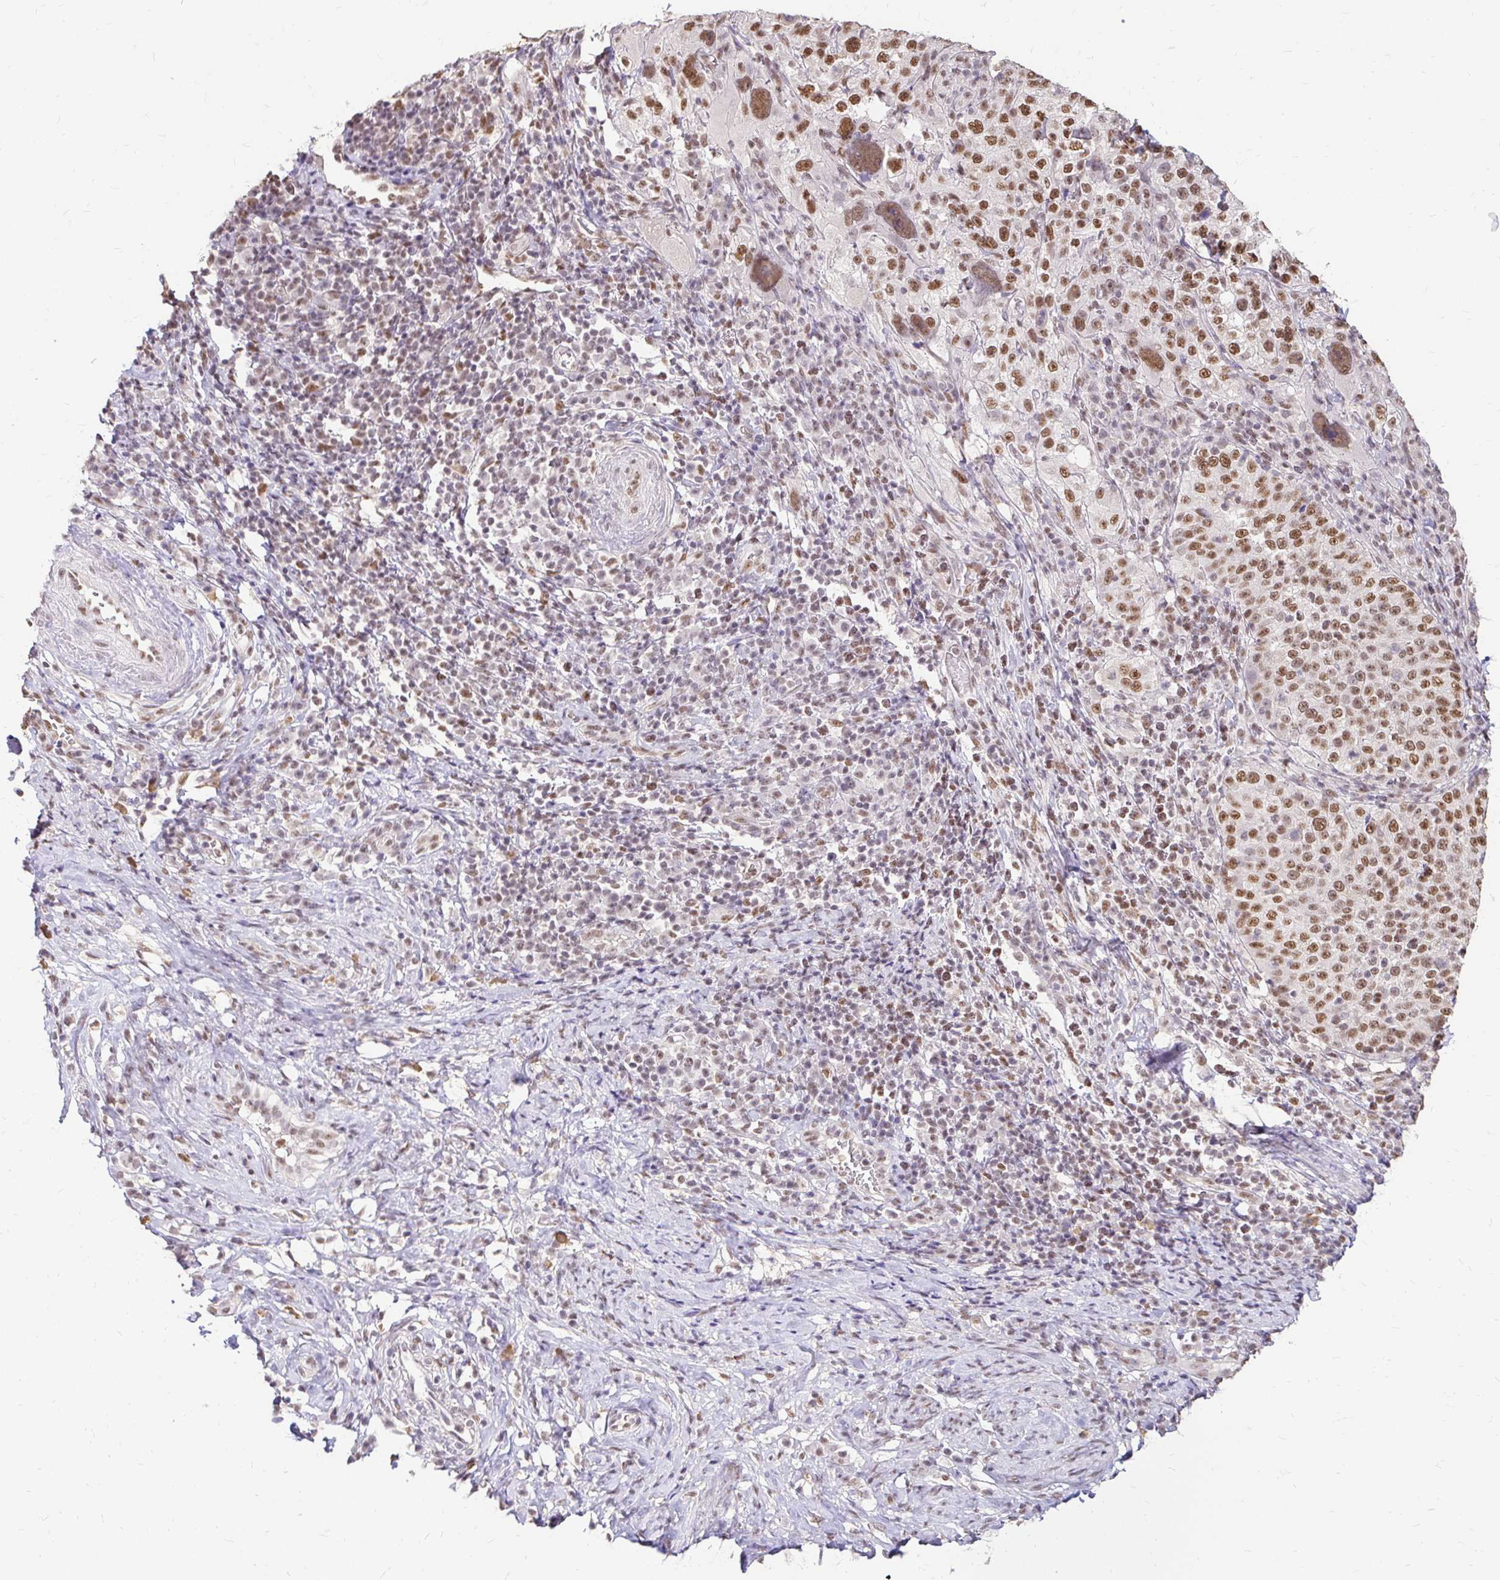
{"staining": {"intensity": "moderate", "quantity": ">75%", "location": "nuclear"}, "tissue": "cervical cancer", "cell_type": "Tumor cells", "image_type": "cancer", "snomed": [{"axis": "morphology", "description": "Squamous cell carcinoma, NOS"}, {"axis": "topography", "description": "Cervix"}], "caption": "About >75% of tumor cells in human cervical squamous cell carcinoma exhibit moderate nuclear protein expression as visualized by brown immunohistochemical staining.", "gene": "RIMS4", "patient": {"sex": "female", "age": 75}}